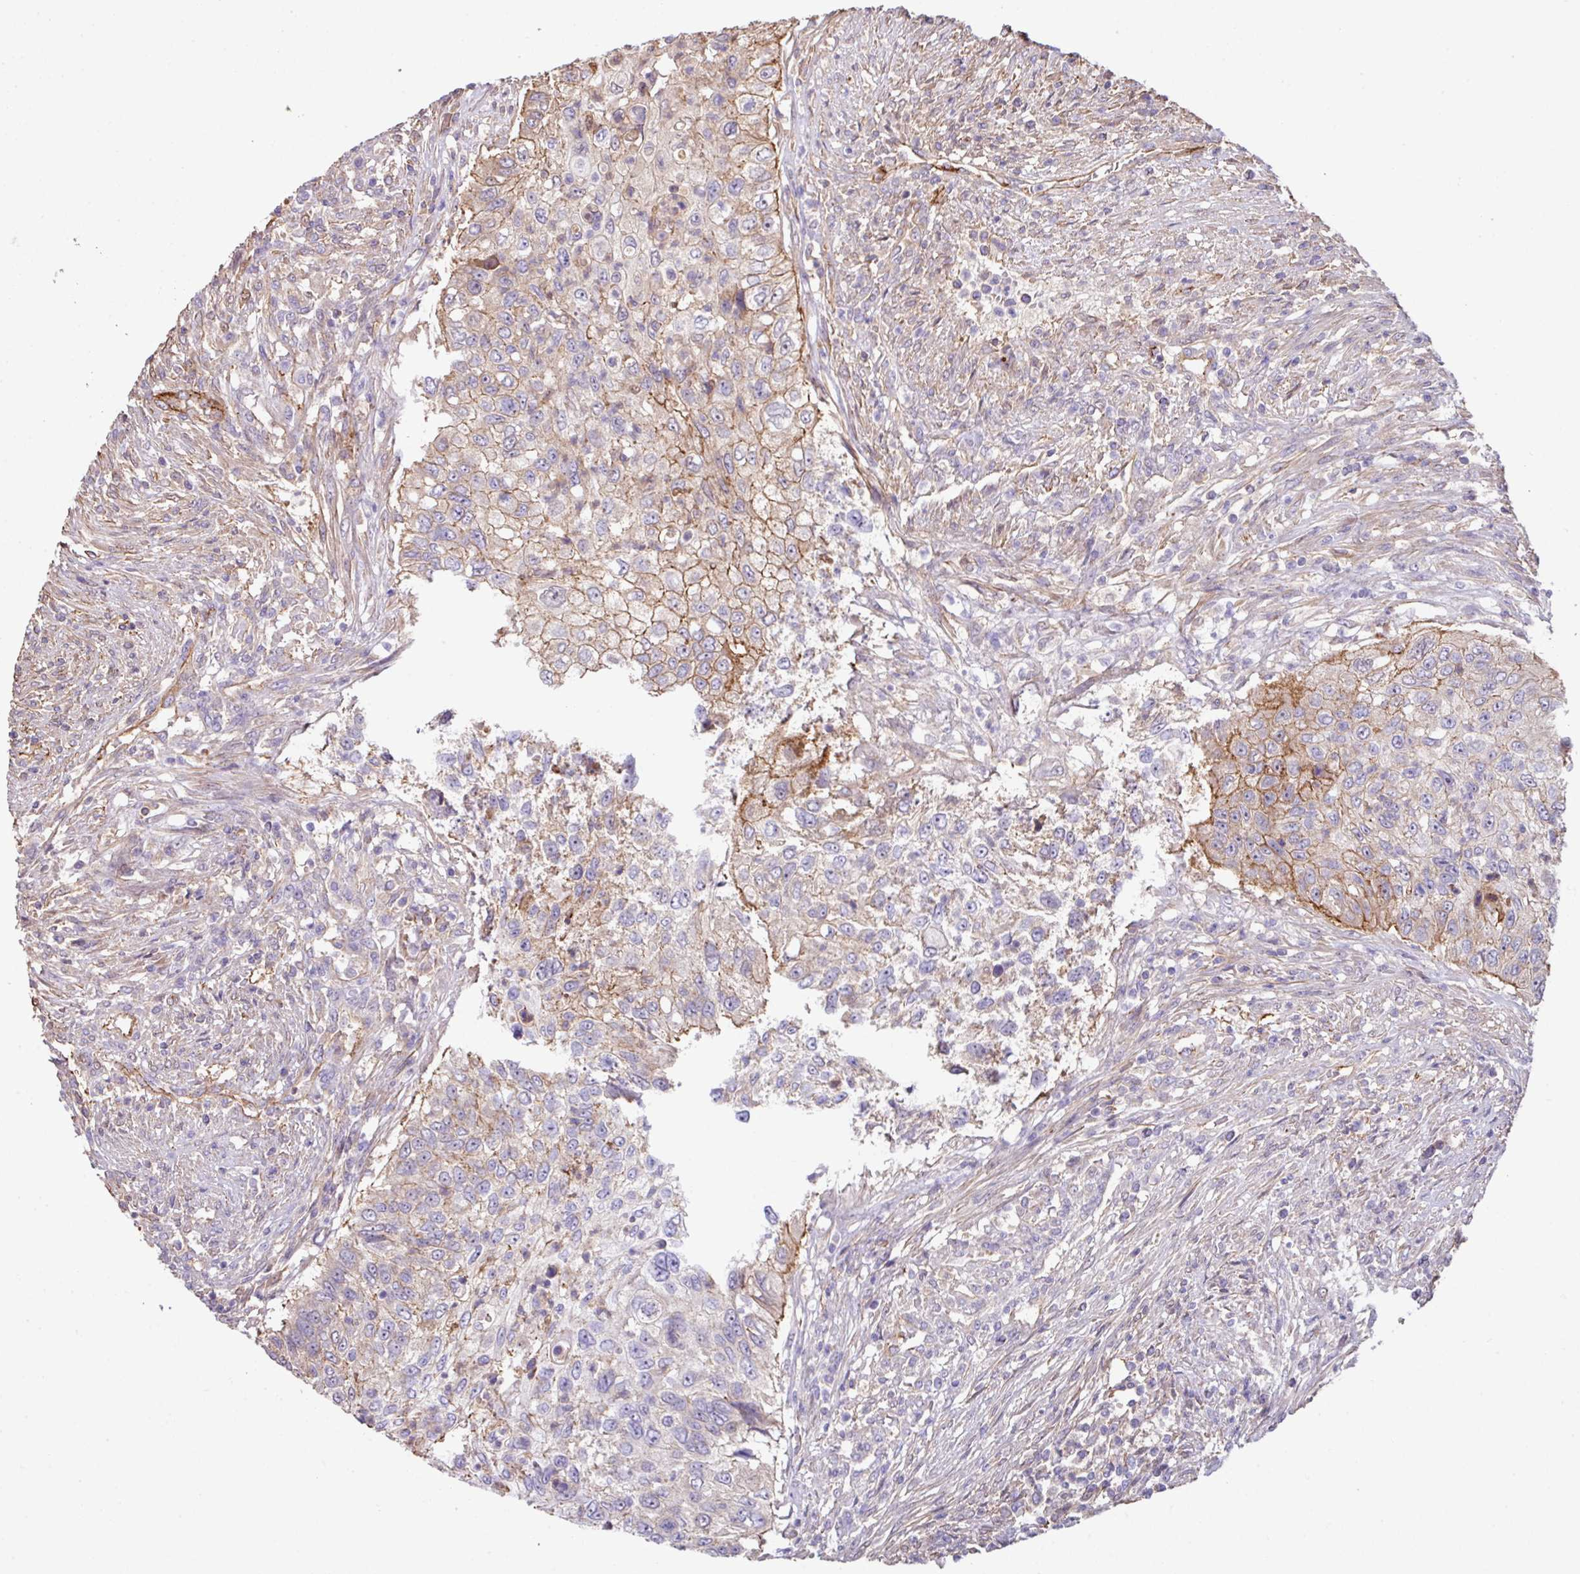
{"staining": {"intensity": "moderate", "quantity": "<25%", "location": "cytoplasmic/membranous"}, "tissue": "urothelial cancer", "cell_type": "Tumor cells", "image_type": "cancer", "snomed": [{"axis": "morphology", "description": "Urothelial carcinoma, High grade"}, {"axis": "topography", "description": "Urinary bladder"}], "caption": "Approximately <25% of tumor cells in urothelial cancer exhibit moderate cytoplasmic/membranous protein expression as visualized by brown immunohistochemical staining.", "gene": "LRRC53", "patient": {"sex": "female", "age": 60}}